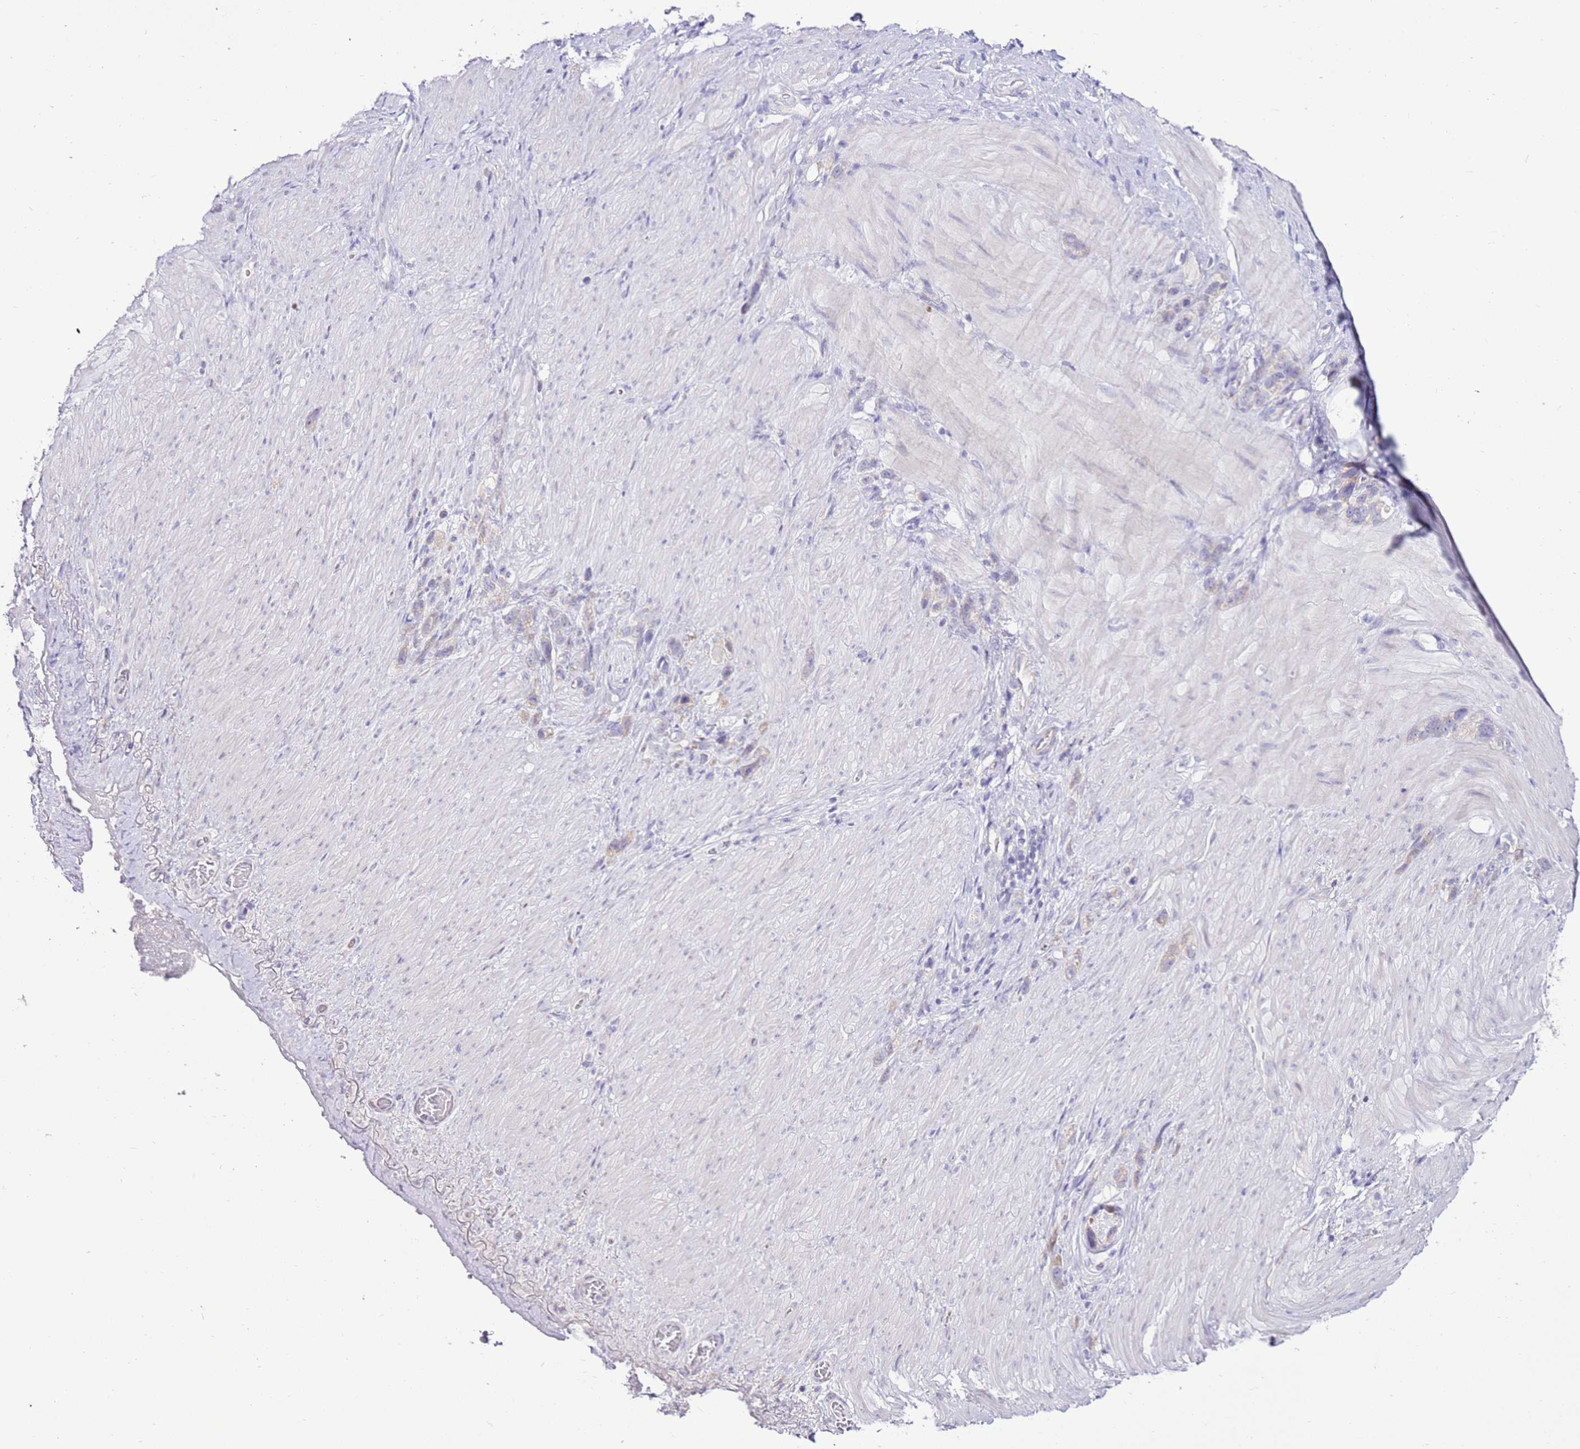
{"staining": {"intensity": "negative", "quantity": "none", "location": "none"}, "tissue": "stomach cancer", "cell_type": "Tumor cells", "image_type": "cancer", "snomed": [{"axis": "morphology", "description": "Adenocarcinoma, NOS"}, {"axis": "topography", "description": "Stomach"}], "caption": "Immunohistochemical staining of adenocarcinoma (stomach) shows no significant staining in tumor cells.", "gene": "SLC38A5", "patient": {"sex": "female", "age": 65}}